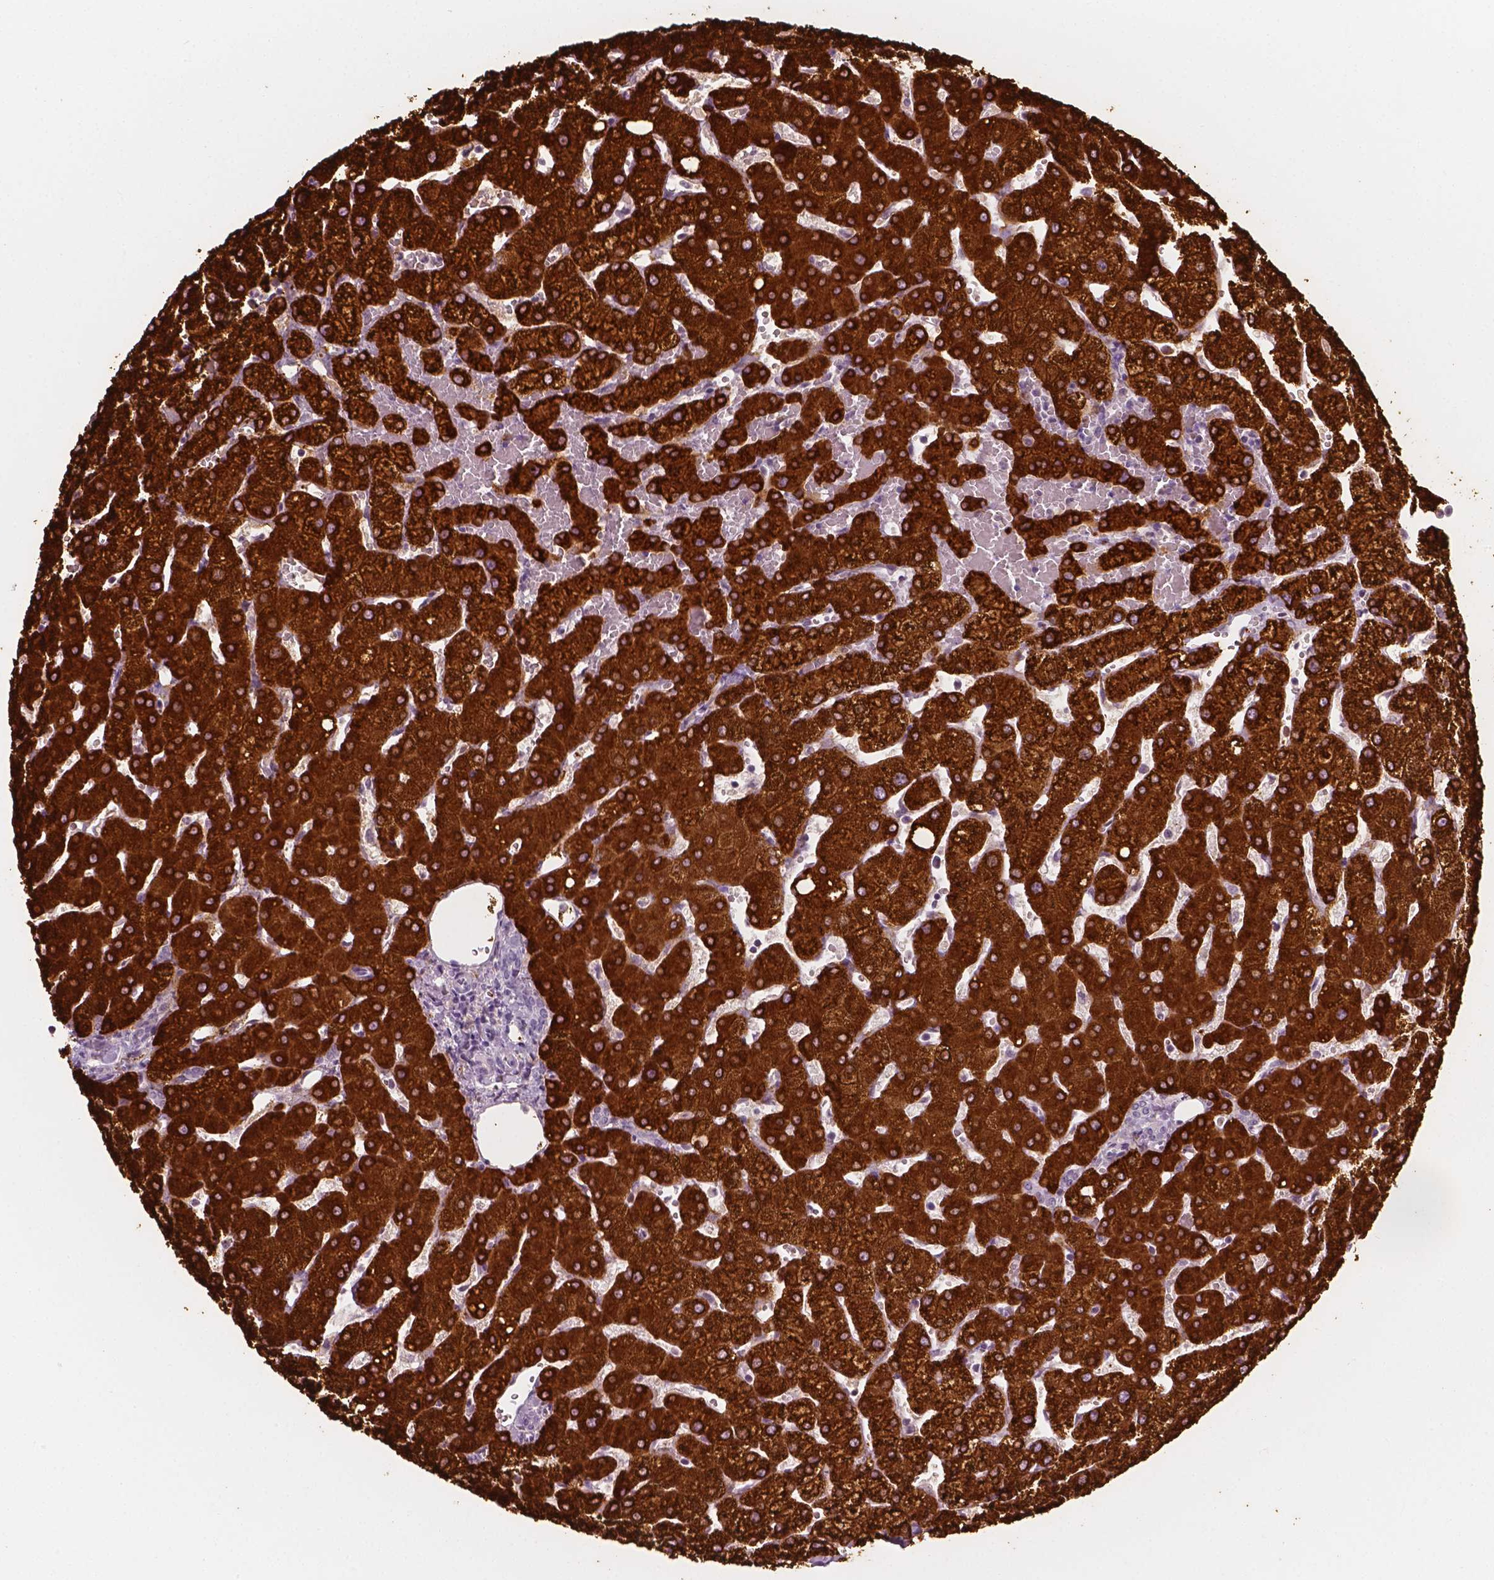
{"staining": {"intensity": "negative", "quantity": "none", "location": "none"}, "tissue": "liver", "cell_type": "Cholangiocytes", "image_type": "normal", "snomed": [{"axis": "morphology", "description": "Normal tissue, NOS"}, {"axis": "topography", "description": "Liver"}], "caption": "This is a micrograph of IHC staining of normal liver, which shows no expression in cholangiocytes. (Immunohistochemistry (ihc), brightfield microscopy, high magnification).", "gene": "CES1", "patient": {"sex": "female", "age": 54}}